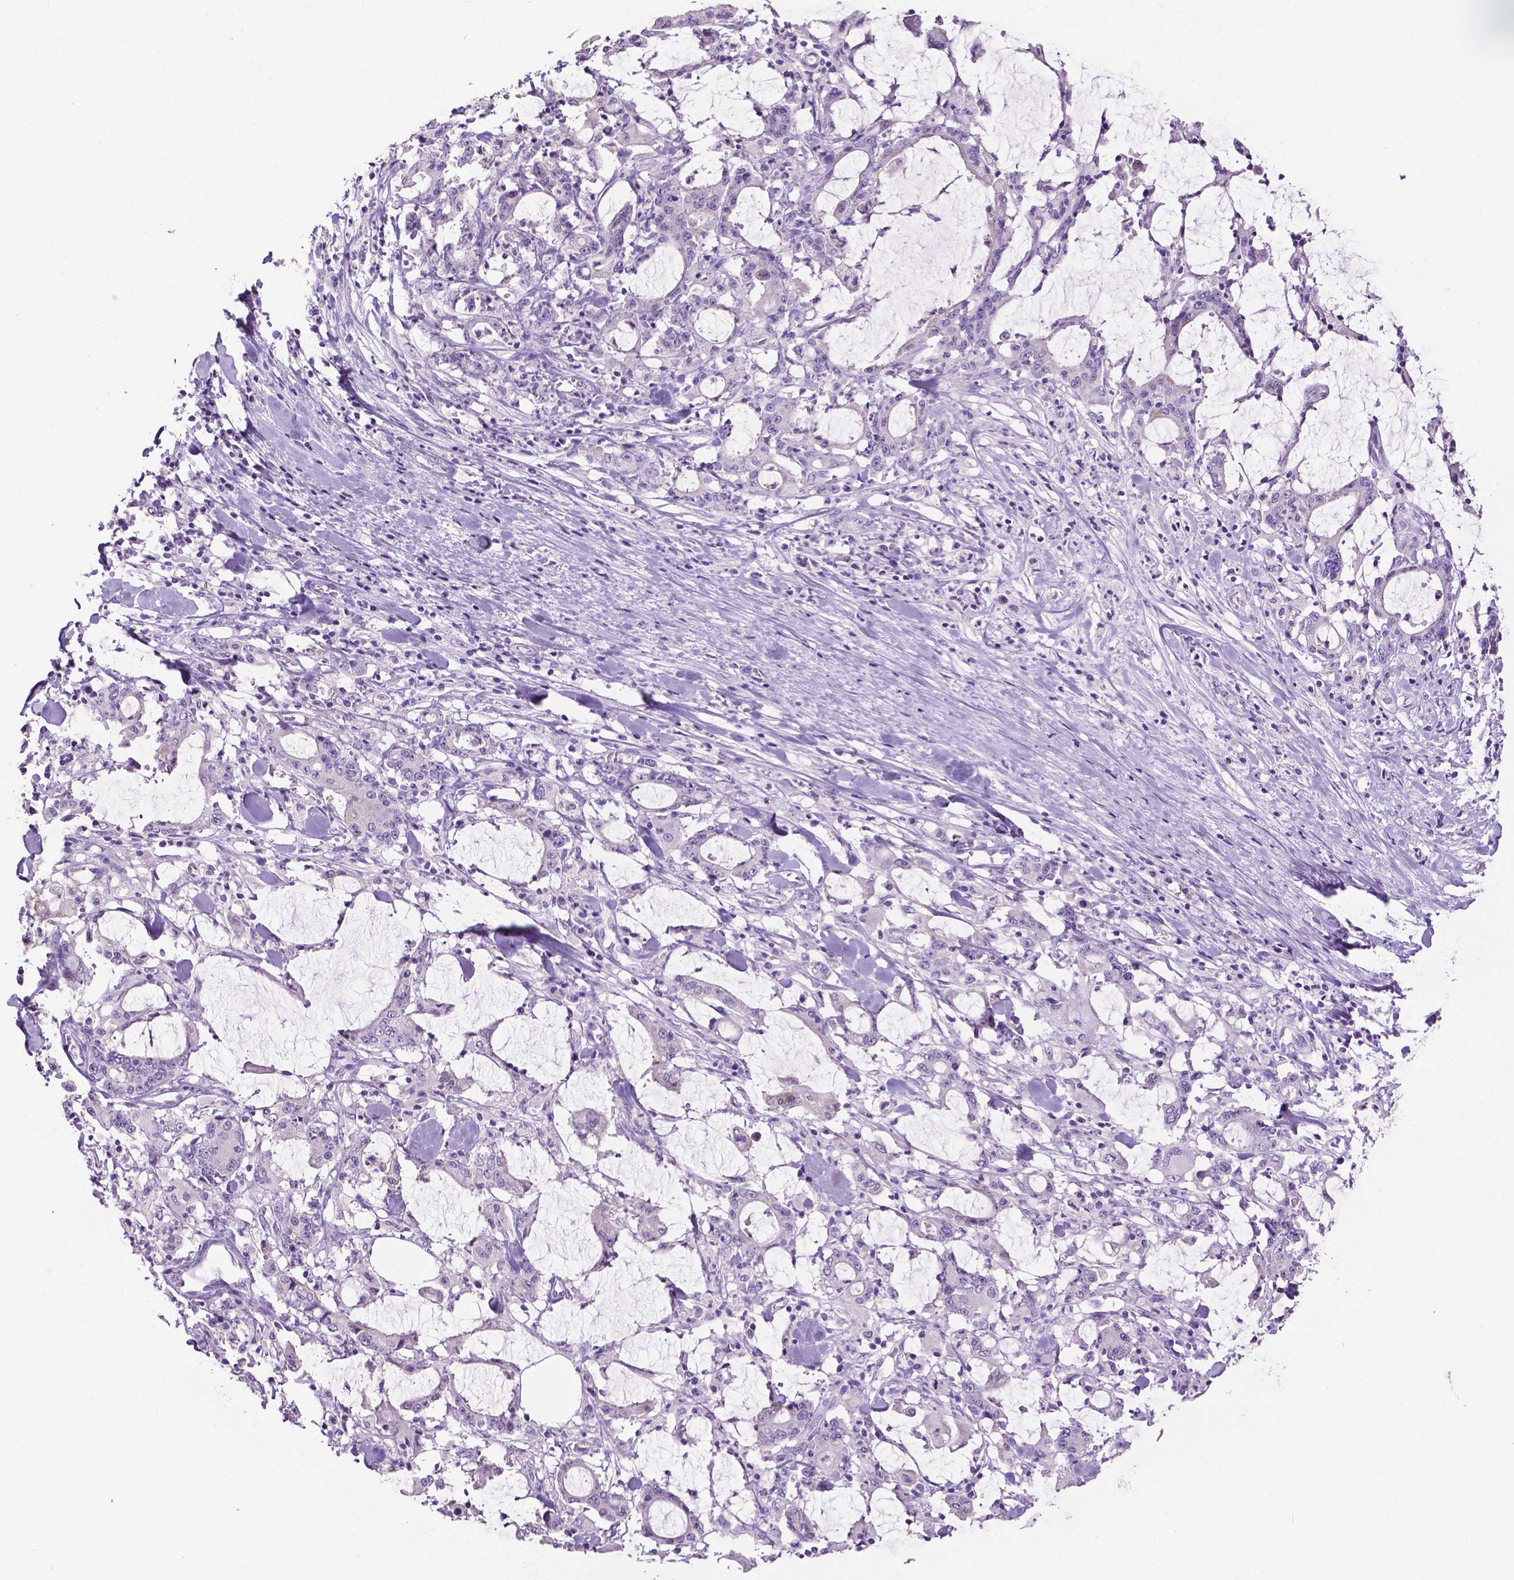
{"staining": {"intensity": "negative", "quantity": "none", "location": "none"}, "tissue": "stomach cancer", "cell_type": "Tumor cells", "image_type": "cancer", "snomed": [{"axis": "morphology", "description": "Adenocarcinoma, NOS"}, {"axis": "topography", "description": "Stomach, upper"}], "caption": "A histopathology image of stomach cancer stained for a protein exhibits no brown staining in tumor cells.", "gene": "TACSTD2", "patient": {"sex": "male", "age": 68}}